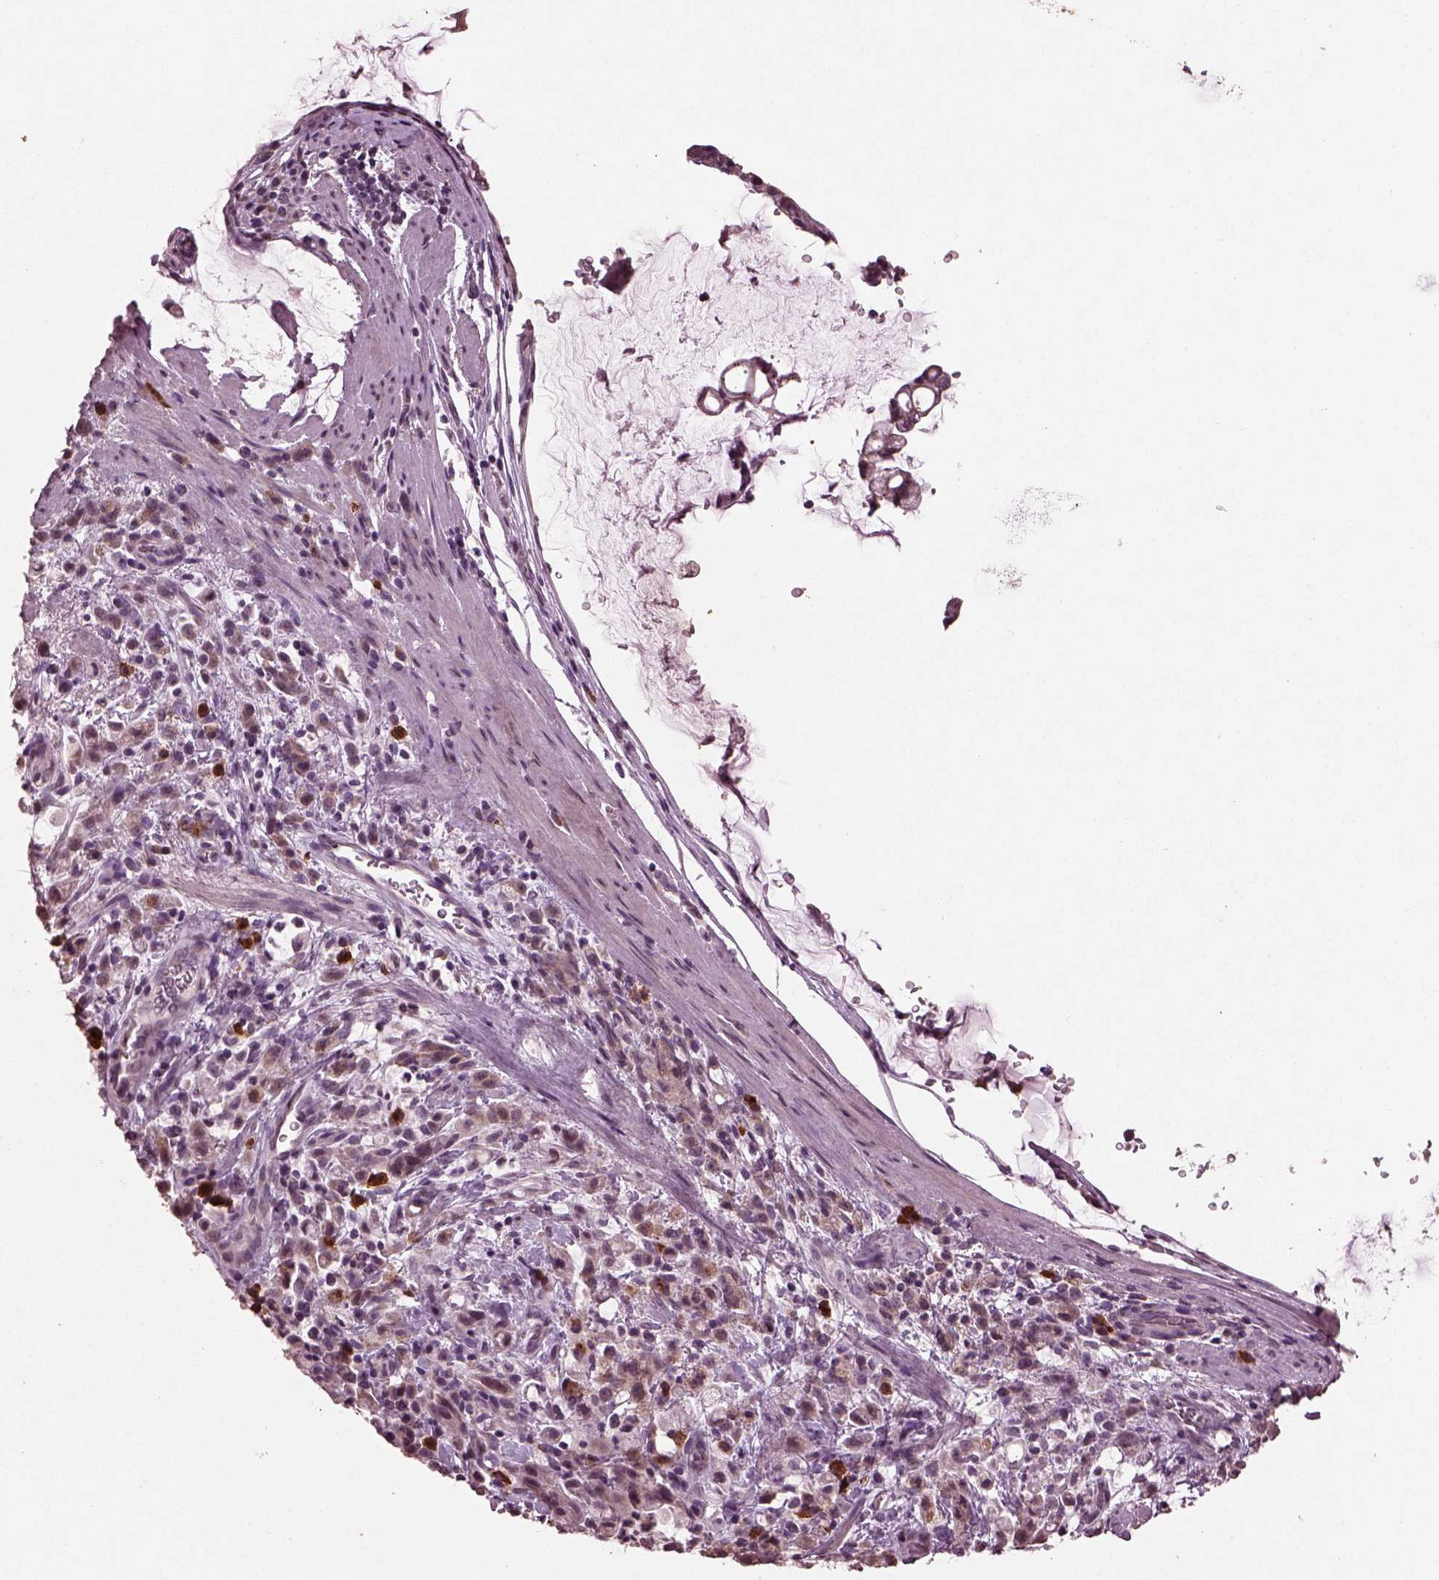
{"staining": {"intensity": "negative", "quantity": "none", "location": "none"}, "tissue": "stomach cancer", "cell_type": "Tumor cells", "image_type": "cancer", "snomed": [{"axis": "morphology", "description": "Adenocarcinoma, NOS"}, {"axis": "topography", "description": "Stomach"}], "caption": "An image of human stomach cancer (adenocarcinoma) is negative for staining in tumor cells.", "gene": "IL18RAP", "patient": {"sex": "female", "age": 60}}